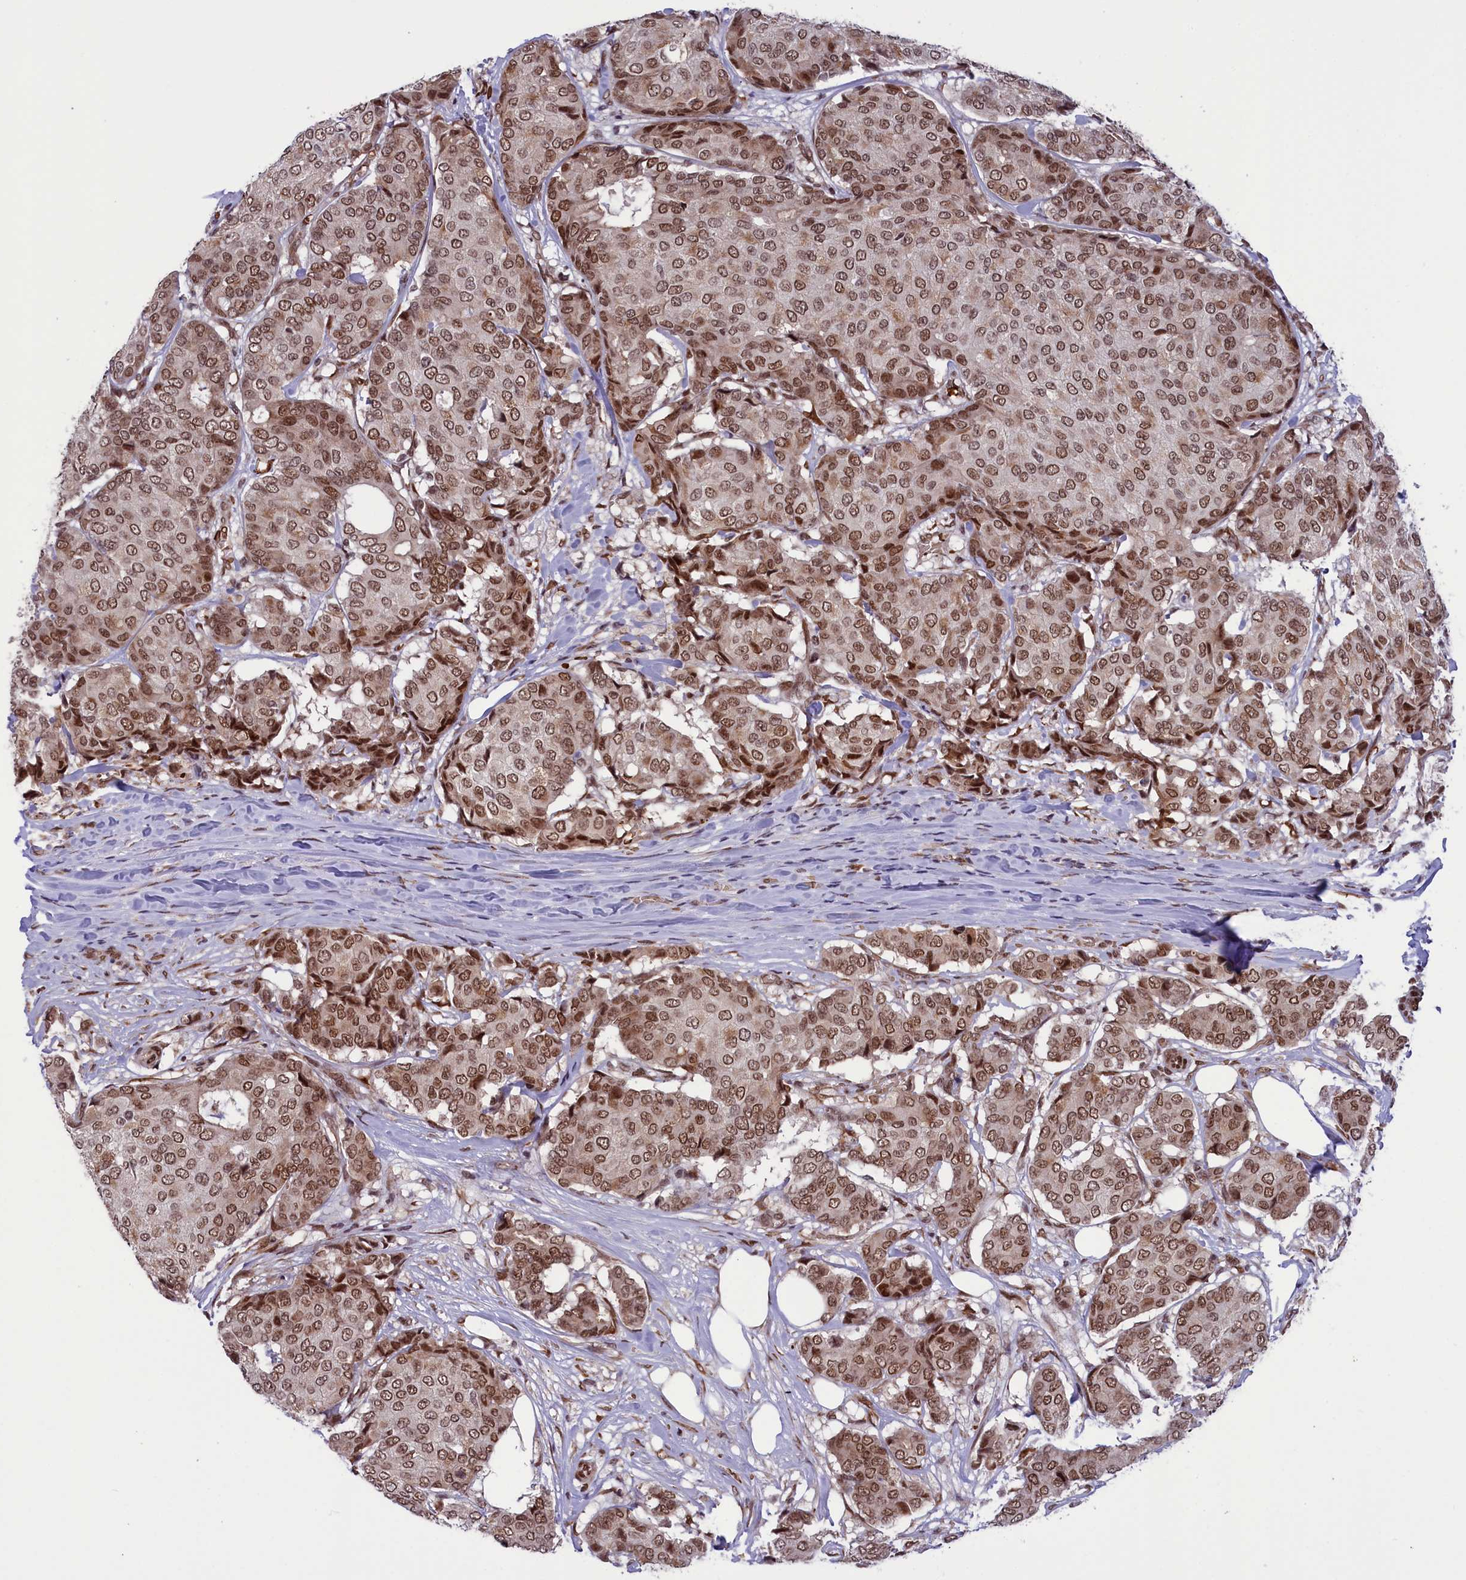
{"staining": {"intensity": "moderate", "quantity": ">75%", "location": "nuclear"}, "tissue": "breast cancer", "cell_type": "Tumor cells", "image_type": "cancer", "snomed": [{"axis": "morphology", "description": "Duct carcinoma"}, {"axis": "topography", "description": "Breast"}], "caption": "IHC image of human breast infiltrating ductal carcinoma stained for a protein (brown), which exhibits medium levels of moderate nuclear staining in about >75% of tumor cells.", "gene": "MPHOSPH8", "patient": {"sex": "female", "age": 75}}